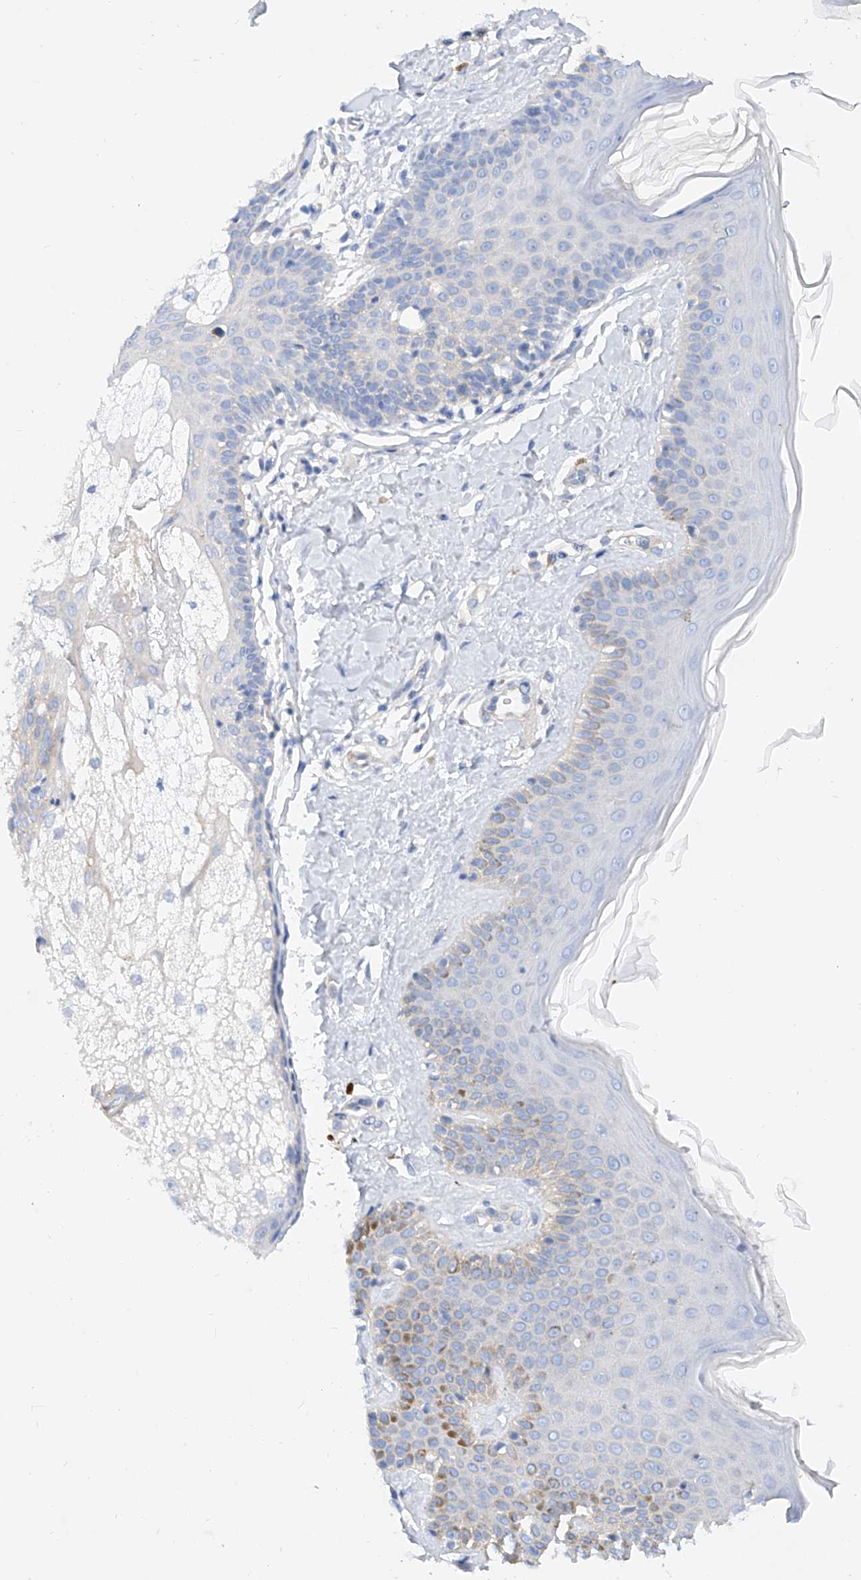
{"staining": {"intensity": "negative", "quantity": "none", "location": "none"}, "tissue": "skin", "cell_type": "Fibroblasts", "image_type": "normal", "snomed": [{"axis": "morphology", "description": "Normal tissue, NOS"}, {"axis": "topography", "description": "Skin"}], "caption": "A high-resolution photomicrograph shows IHC staining of normal skin, which displays no significant positivity in fibroblasts. Nuclei are stained in blue.", "gene": "TAS2R60", "patient": {"sex": "male", "age": 52}}